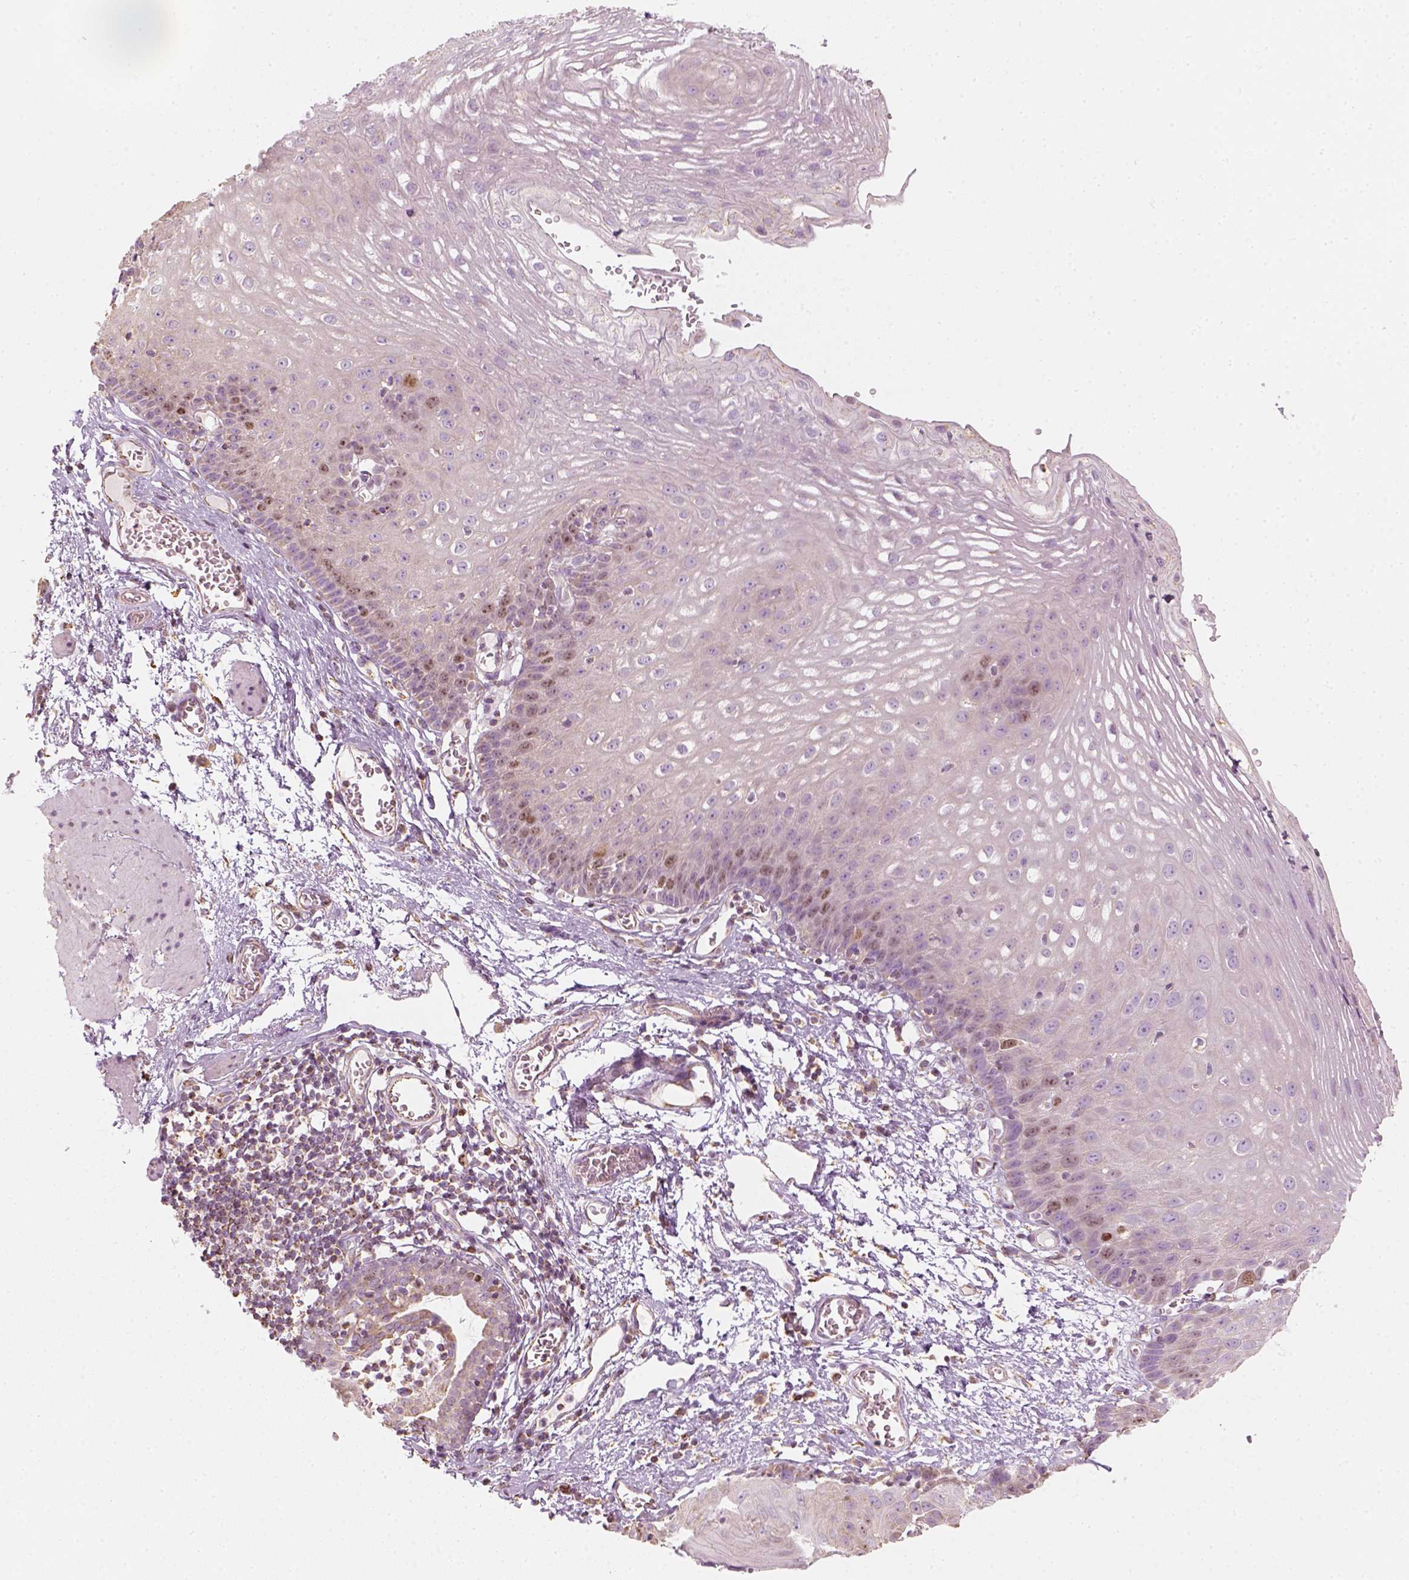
{"staining": {"intensity": "moderate", "quantity": "<25%", "location": "nuclear"}, "tissue": "esophagus", "cell_type": "Squamous epithelial cells", "image_type": "normal", "snomed": [{"axis": "morphology", "description": "Normal tissue, NOS"}, {"axis": "topography", "description": "Esophagus"}], "caption": "Protein positivity by immunohistochemistry demonstrates moderate nuclear expression in approximately <25% of squamous epithelial cells in normal esophagus.", "gene": "LCA5", "patient": {"sex": "male", "age": 72}}